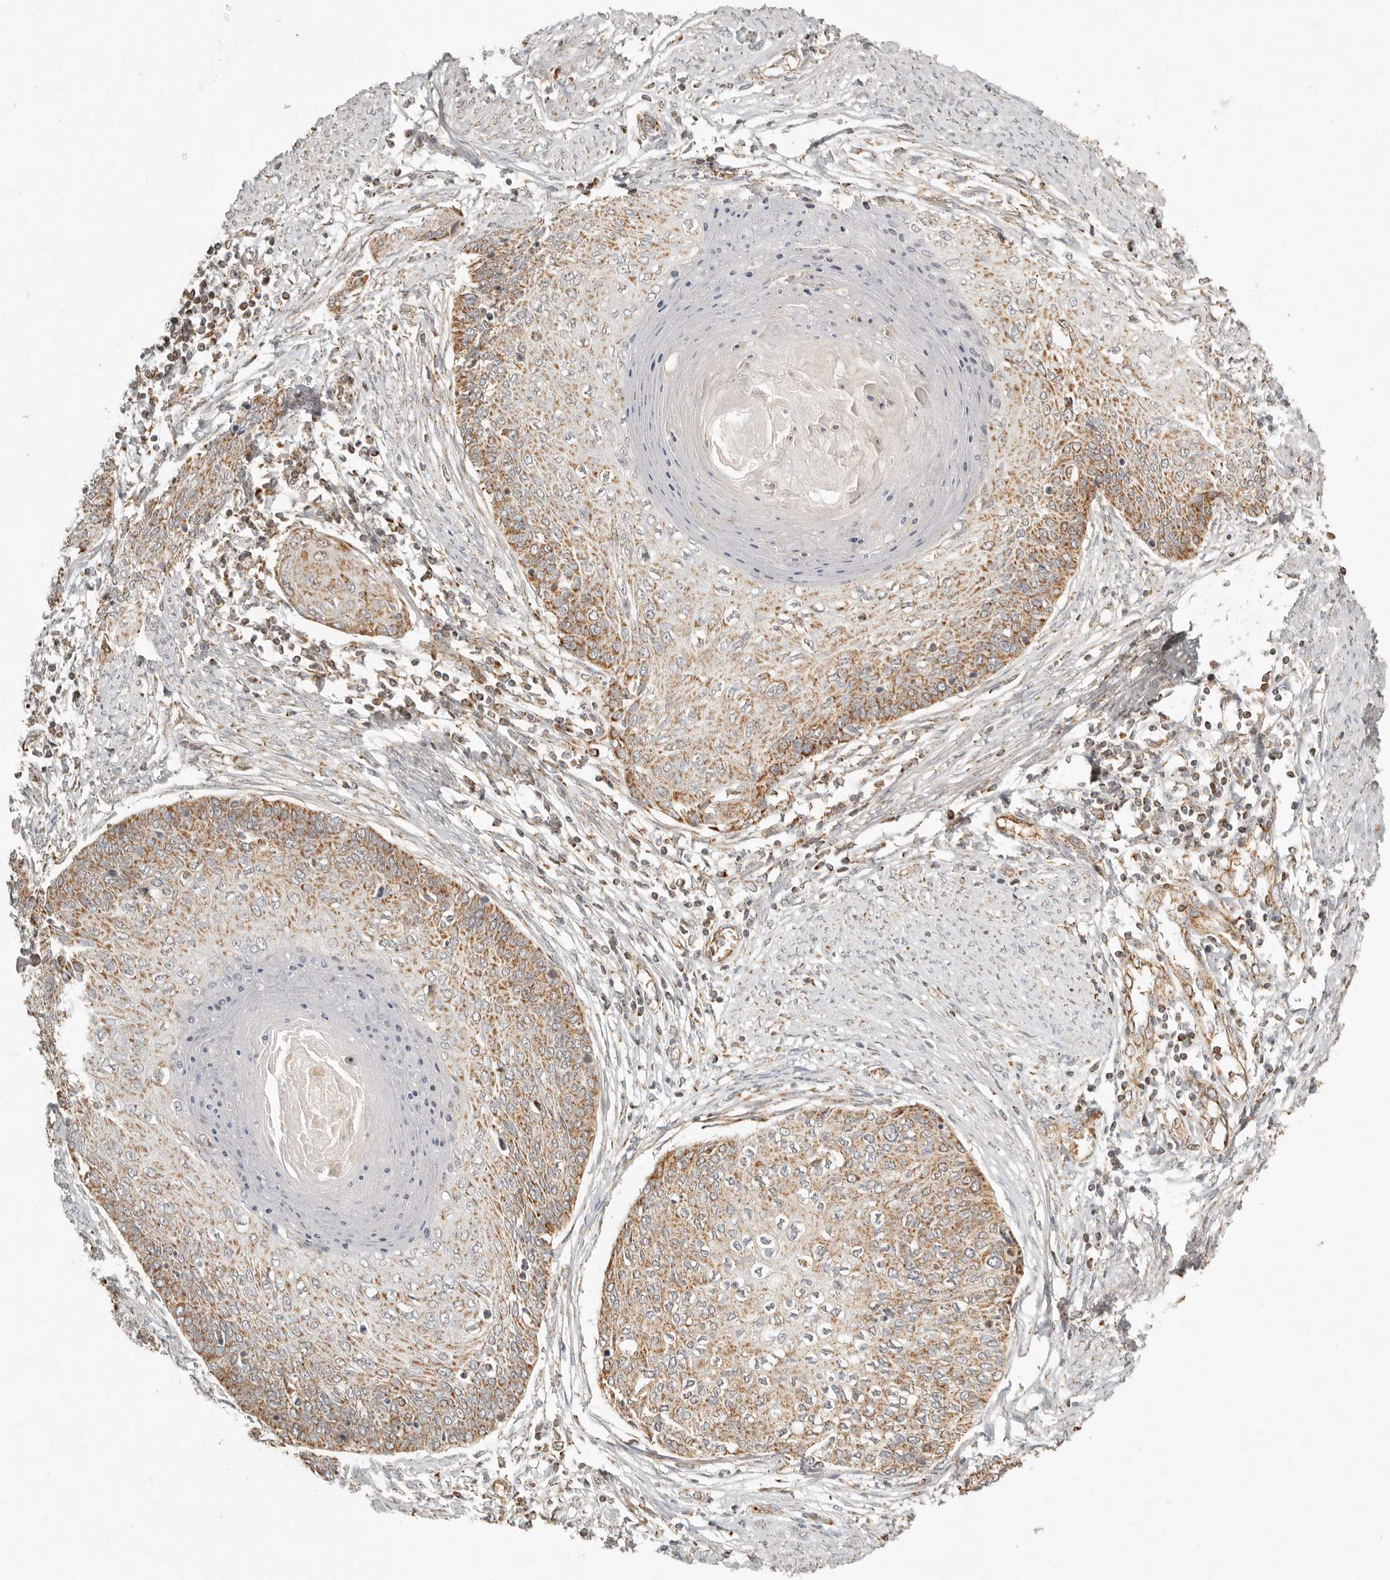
{"staining": {"intensity": "moderate", "quantity": "25%-75%", "location": "cytoplasmic/membranous"}, "tissue": "cervical cancer", "cell_type": "Tumor cells", "image_type": "cancer", "snomed": [{"axis": "morphology", "description": "Squamous cell carcinoma, NOS"}, {"axis": "topography", "description": "Cervix"}], "caption": "Cervical squamous cell carcinoma was stained to show a protein in brown. There is medium levels of moderate cytoplasmic/membranous positivity in about 25%-75% of tumor cells. The staining was performed using DAB (3,3'-diaminobenzidine) to visualize the protein expression in brown, while the nuclei were stained in blue with hematoxylin (Magnification: 20x).", "gene": "MRPL55", "patient": {"sex": "female", "age": 37}}